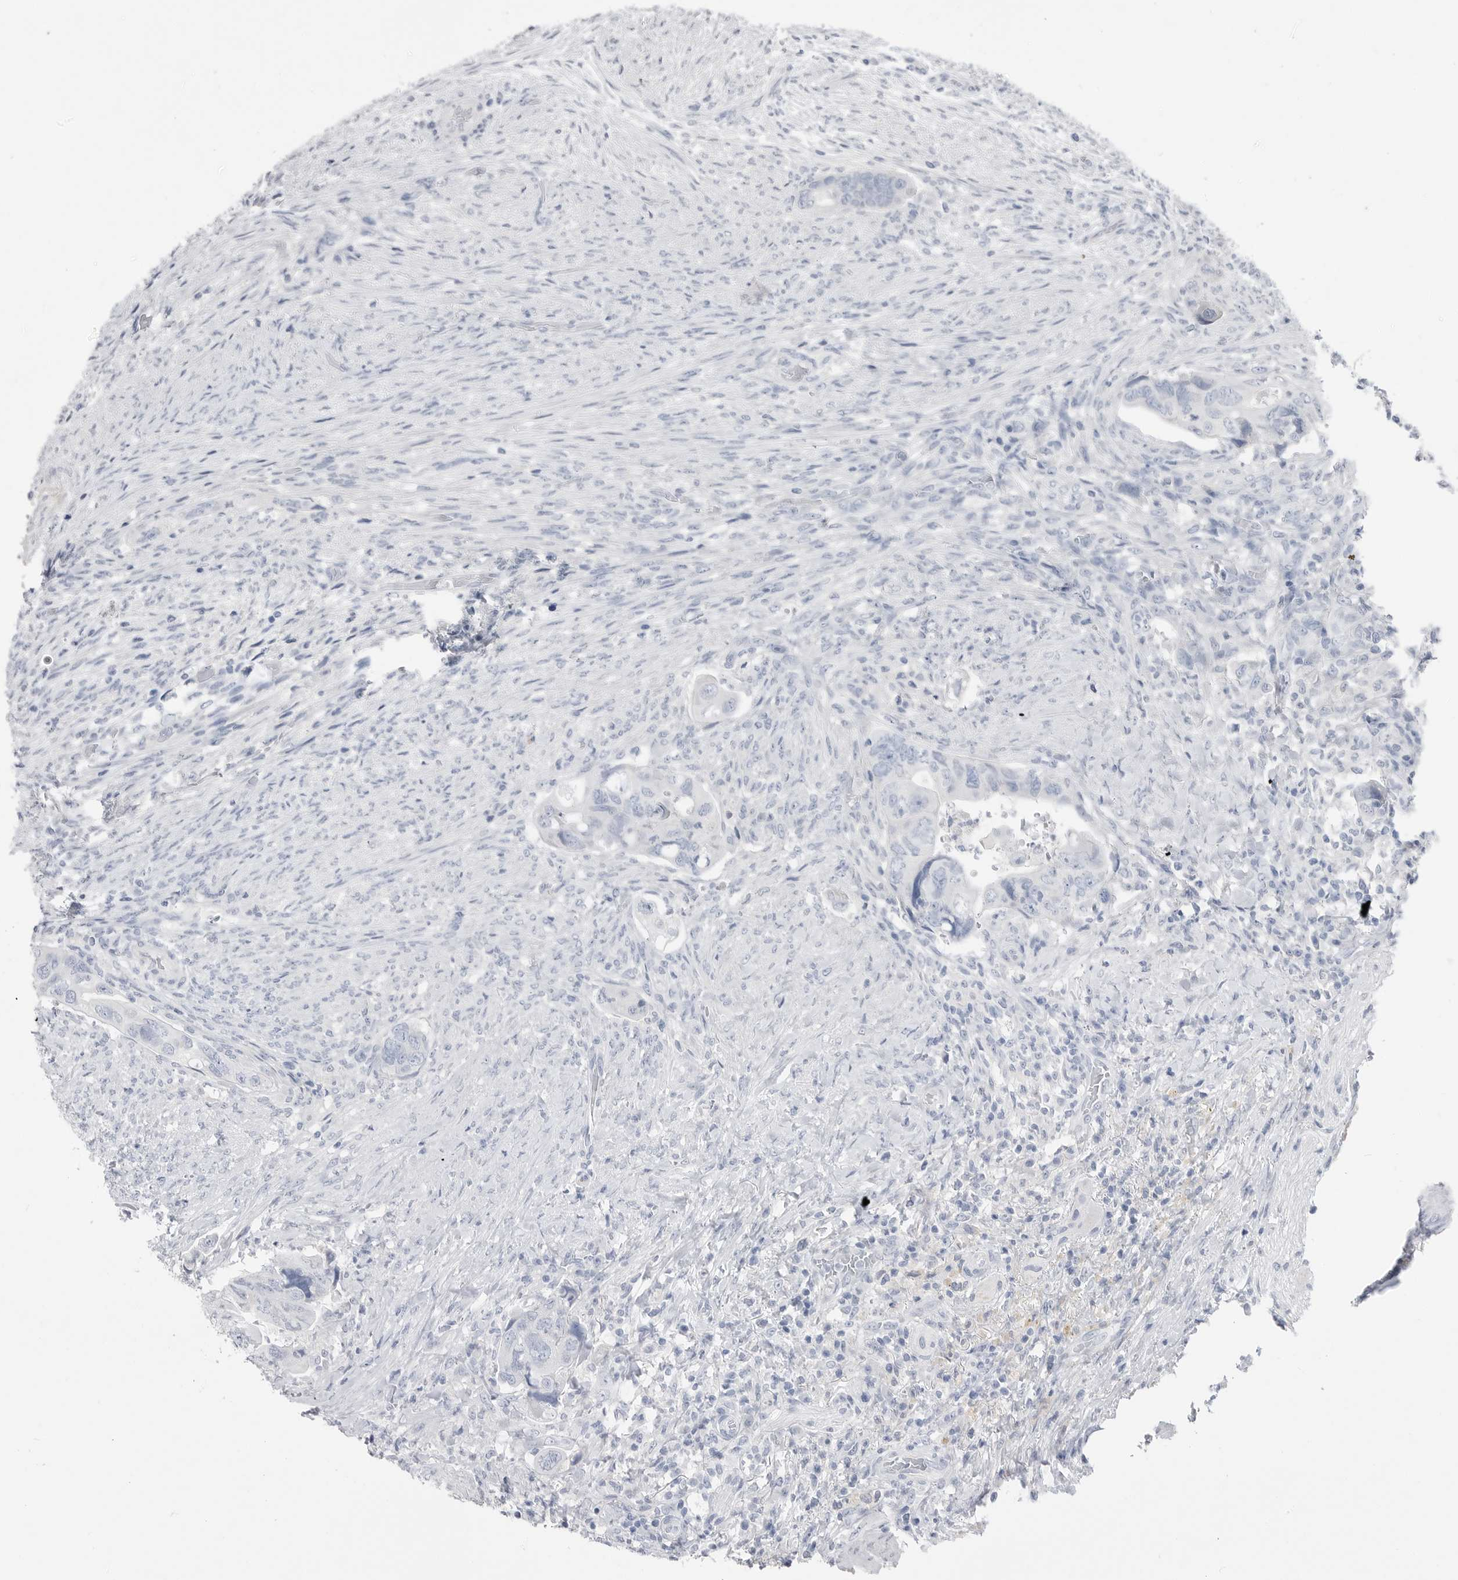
{"staining": {"intensity": "negative", "quantity": "none", "location": "none"}, "tissue": "colorectal cancer", "cell_type": "Tumor cells", "image_type": "cancer", "snomed": [{"axis": "morphology", "description": "Adenocarcinoma, NOS"}, {"axis": "topography", "description": "Rectum"}], "caption": "Adenocarcinoma (colorectal) was stained to show a protein in brown. There is no significant expression in tumor cells. (DAB immunohistochemistry visualized using brightfield microscopy, high magnification).", "gene": "ABHD12", "patient": {"sex": "male", "age": 63}}